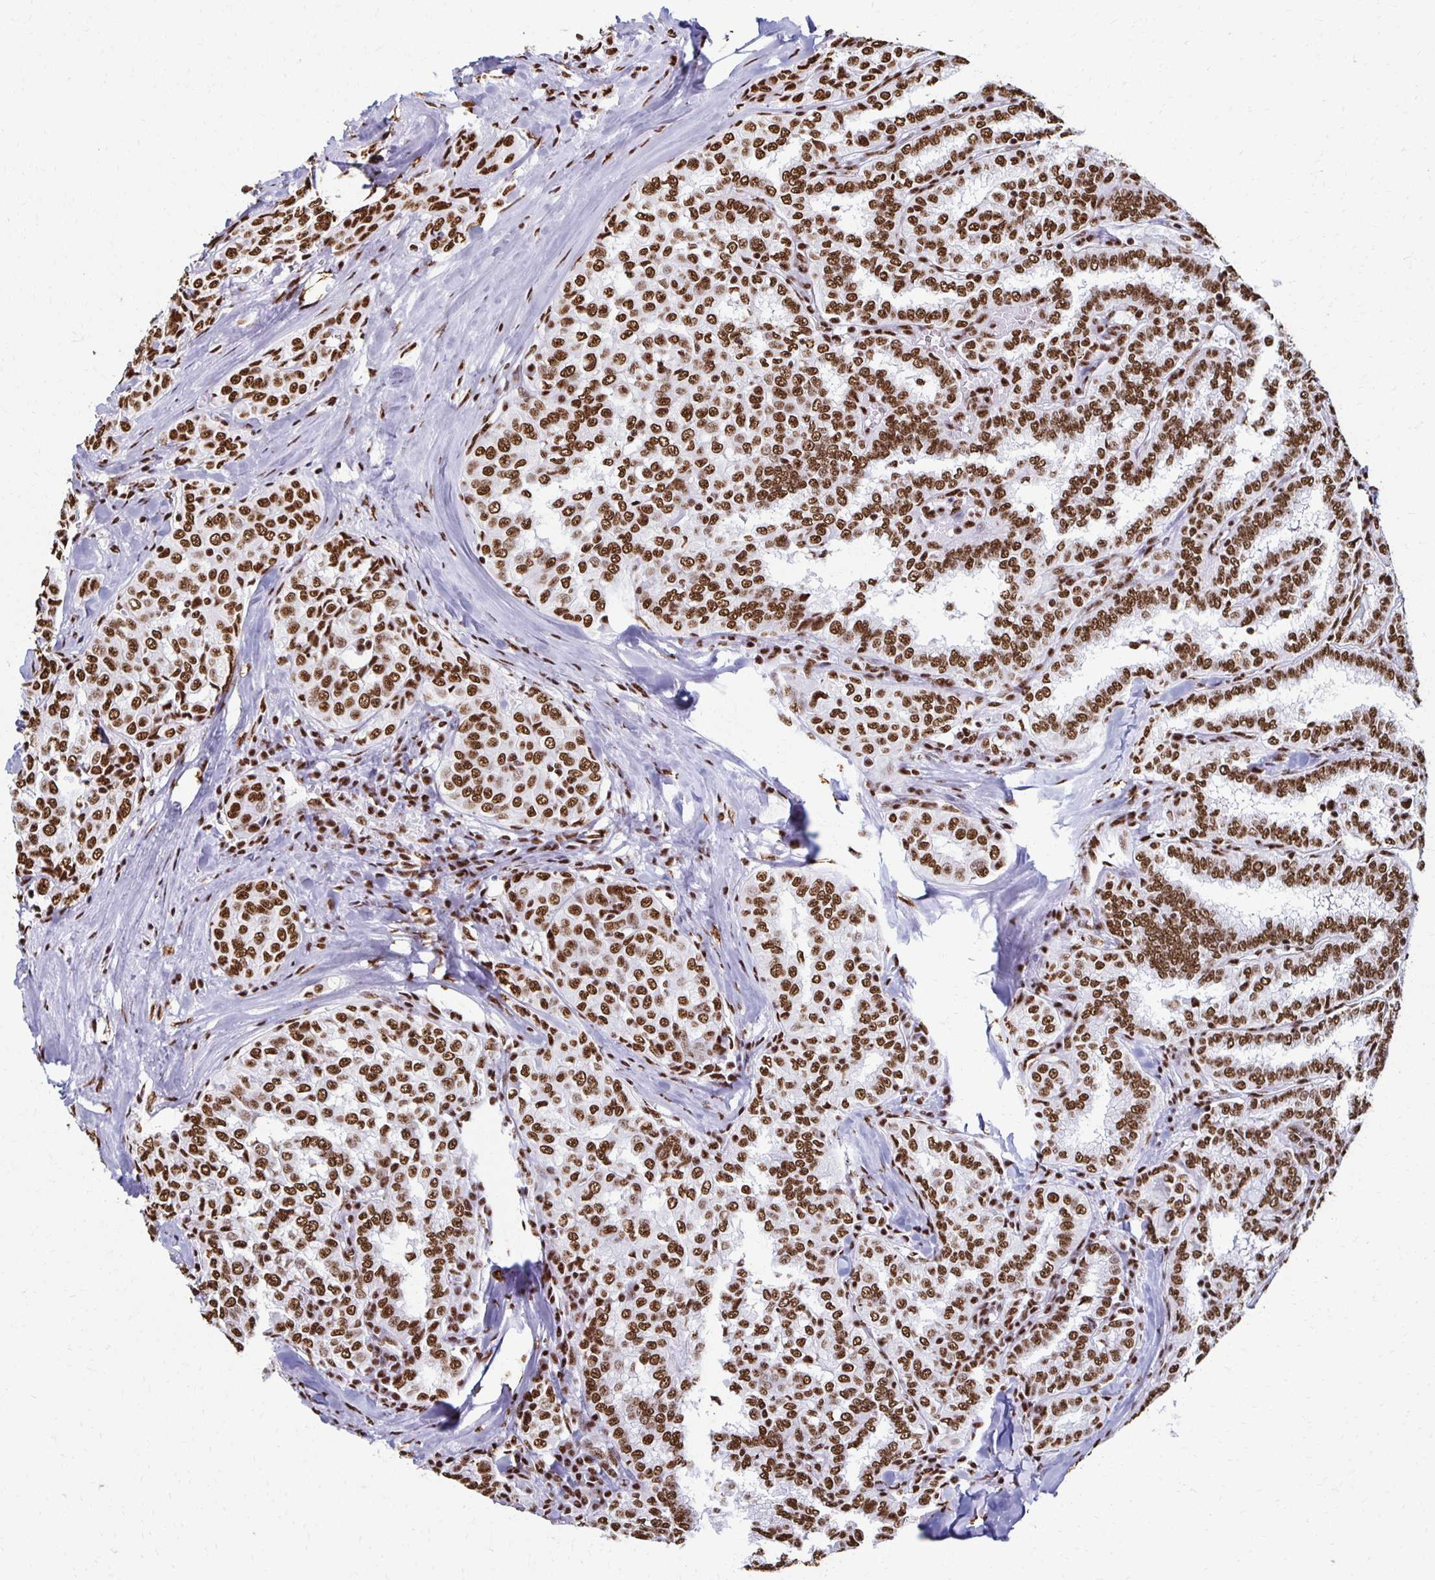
{"staining": {"intensity": "strong", "quantity": ">75%", "location": "nuclear"}, "tissue": "thyroid cancer", "cell_type": "Tumor cells", "image_type": "cancer", "snomed": [{"axis": "morphology", "description": "Papillary adenocarcinoma, NOS"}, {"axis": "topography", "description": "Thyroid gland"}], "caption": "Thyroid cancer stained for a protein exhibits strong nuclear positivity in tumor cells.", "gene": "NONO", "patient": {"sex": "female", "age": 30}}